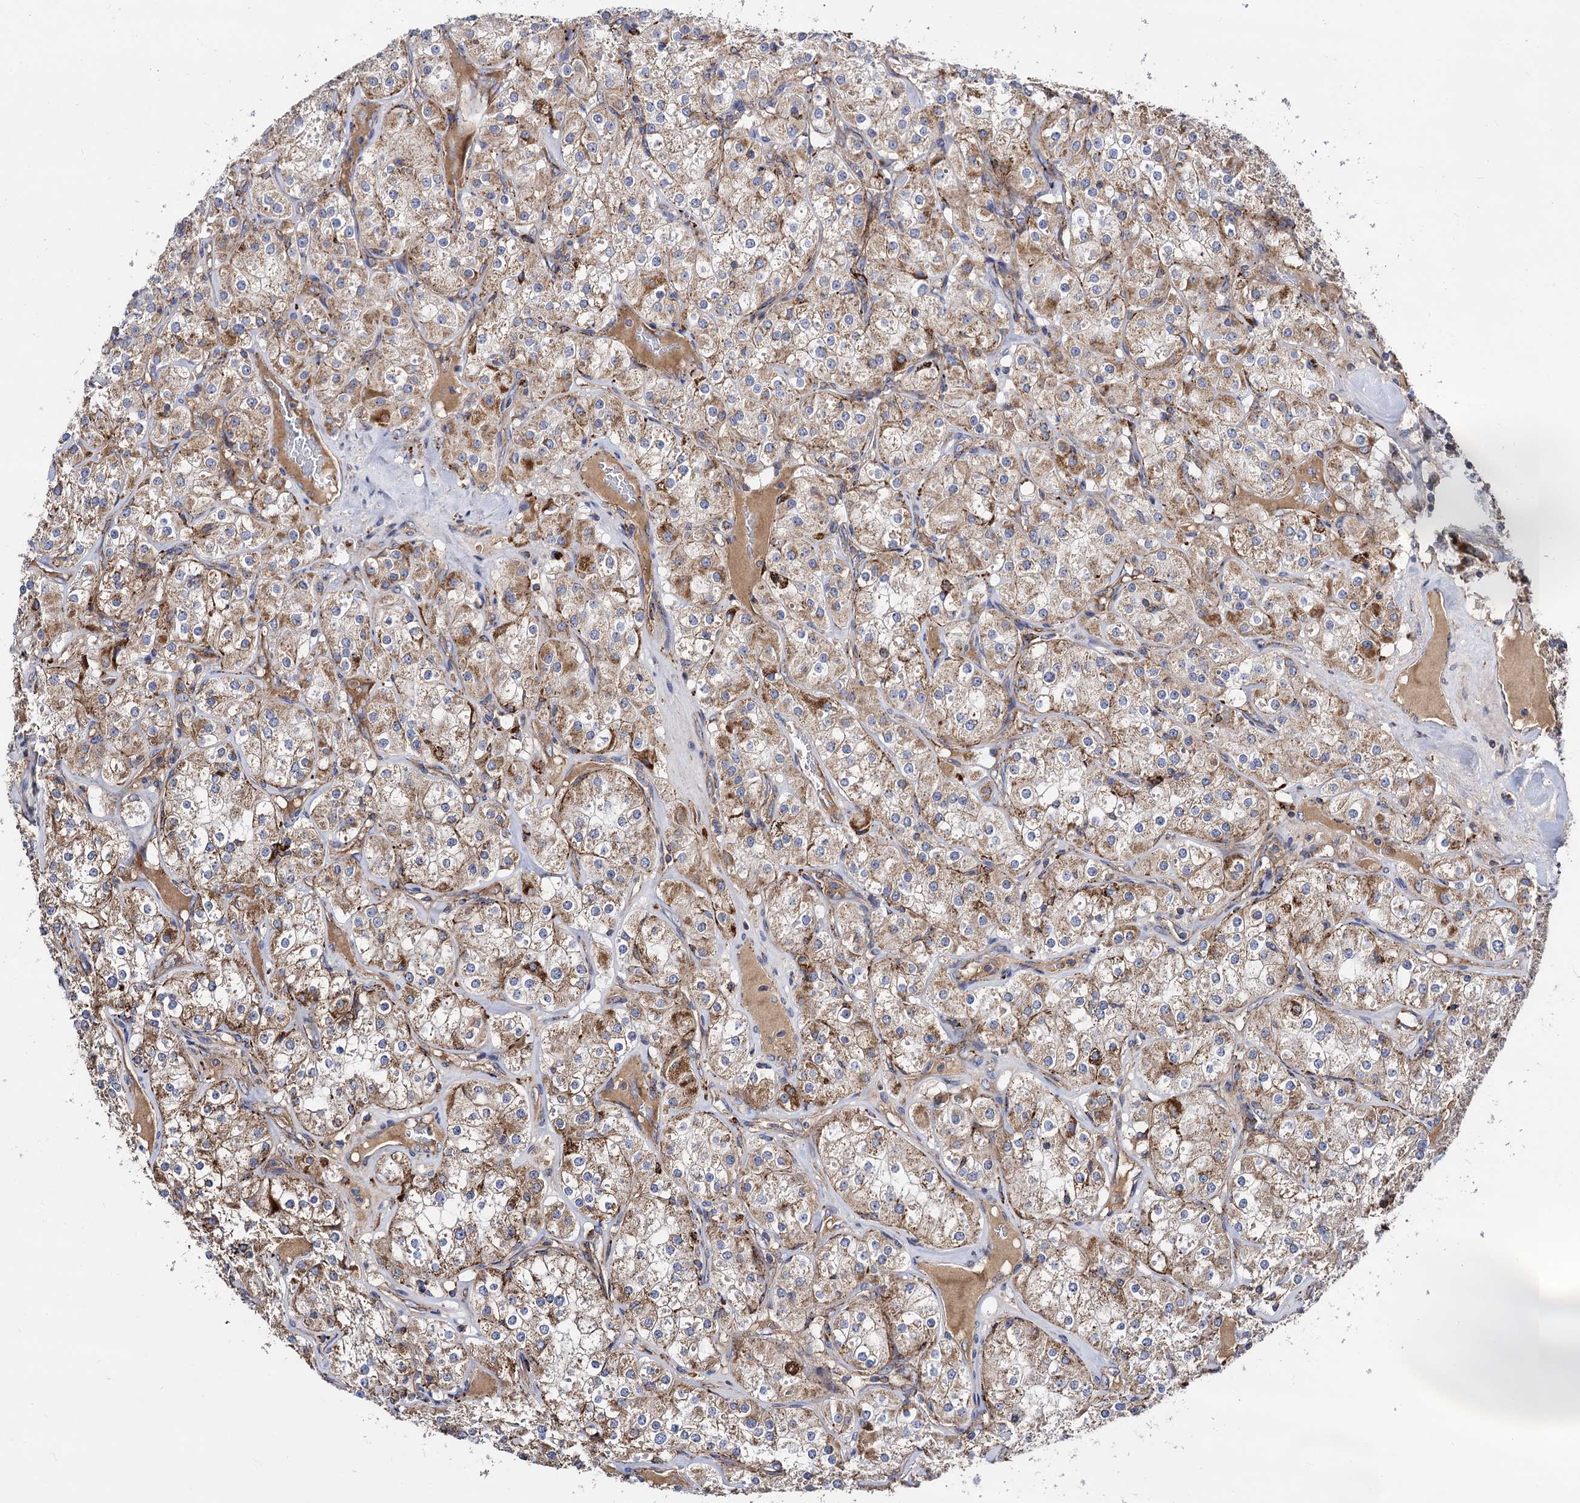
{"staining": {"intensity": "moderate", "quantity": ">75%", "location": "cytoplasmic/membranous"}, "tissue": "renal cancer", "cell_type": "Tumor cells", "image_type": "cancer", "snomed": [{"axis": "morphology", "description": "Adenocarcinoma, NOS"}, {"axis": "topography", "description": "Kidney"}], "caption": "Adenocarcinoma (renal) was stained to show a protein in brown. There is medium levels of moderate cytoplasmic/membranous staining in approximately >75% of tumor cells. The staining was performed using DAB (3,3'-diaminobenzidine), with brown indicating positive protein expression. Nuclei are stained blue with hematoxylin.", "gene": "IQCH", "patient": {"sex": "male", "age": 77}}